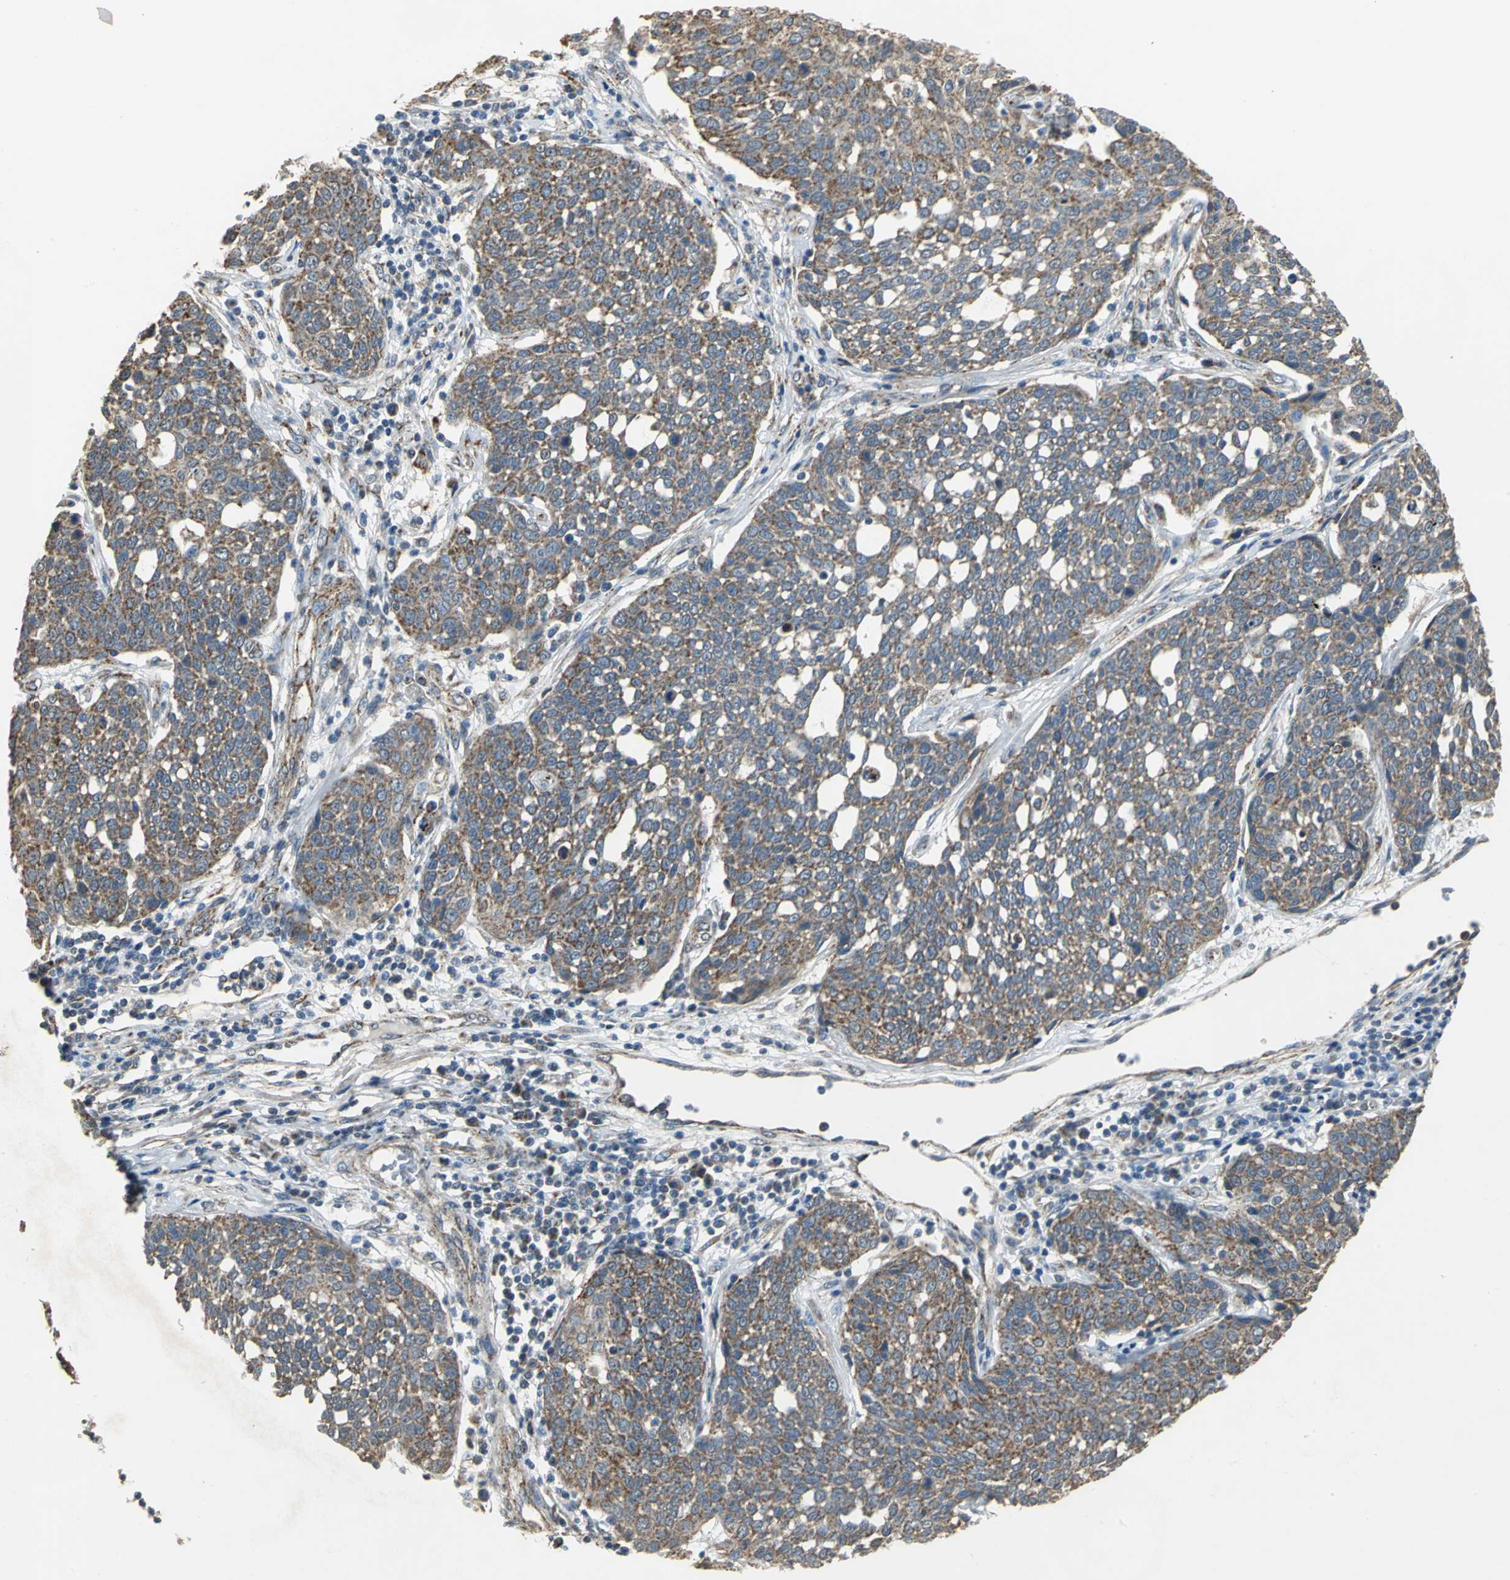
{"staining": {"intensity": "strong", "quantity": ">75%", "location": "cytoplasmic/membranous"}, "tissue": "cervical cancer", "cell_type": "Tumor cells", "image_type": "cancer", "snomed": [{"axis": "morphology", "description": "Squamous cell carcinoma, NOS"}, {"axis": "topography", "description": "Cervix"}], "caption": "Immunohistochemistry of human cervical squamous cell carcinoma displays high levels of strong cytoplasmic/membranous expression in about >75% of tumor cells. (DAB IHC, brown staining for protein, blue staining for nuclei).", "gene": "NDUFB5", "patient": {"sex": "female", "age": 34}}